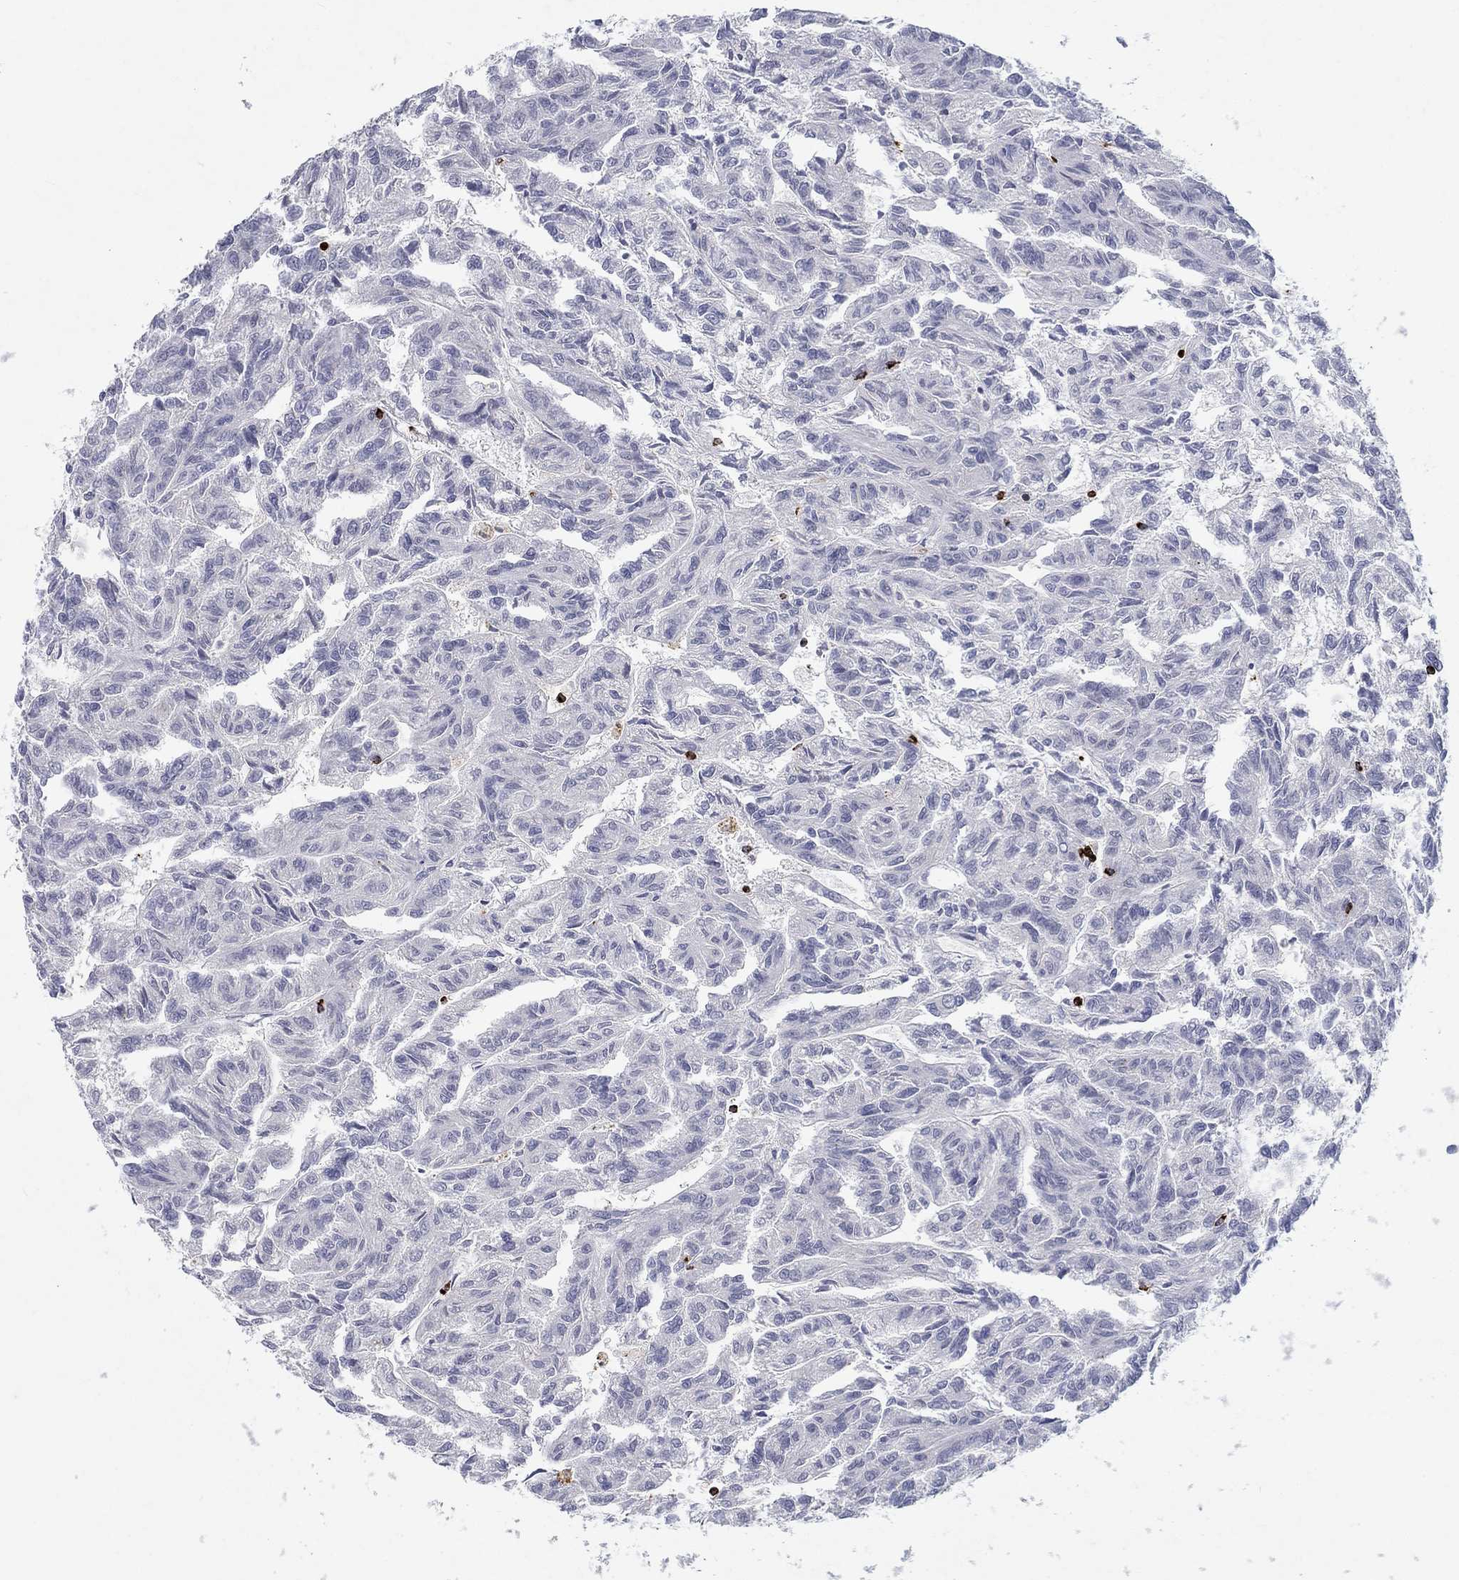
{"staining": {"intensity": "negative", "quantity": "none", "location": "none"}, "tissue": "renal cancer", "cell_type": "Tumor cells", "image_type": "cancer", "snomed": [{"axis": "morphology", "description": "Adenocarcinoma, NOS"}, {"axis": "topography", "description": "Kidney"}], "caption": "Immunohistochemistry (IHC) micrograph of human renal adenocarcinoma stained for a protein (brown), which reveals no positivity in tumor cells.", "gene": "GZMA", "patient": {"sex": "male", "age": 79}}